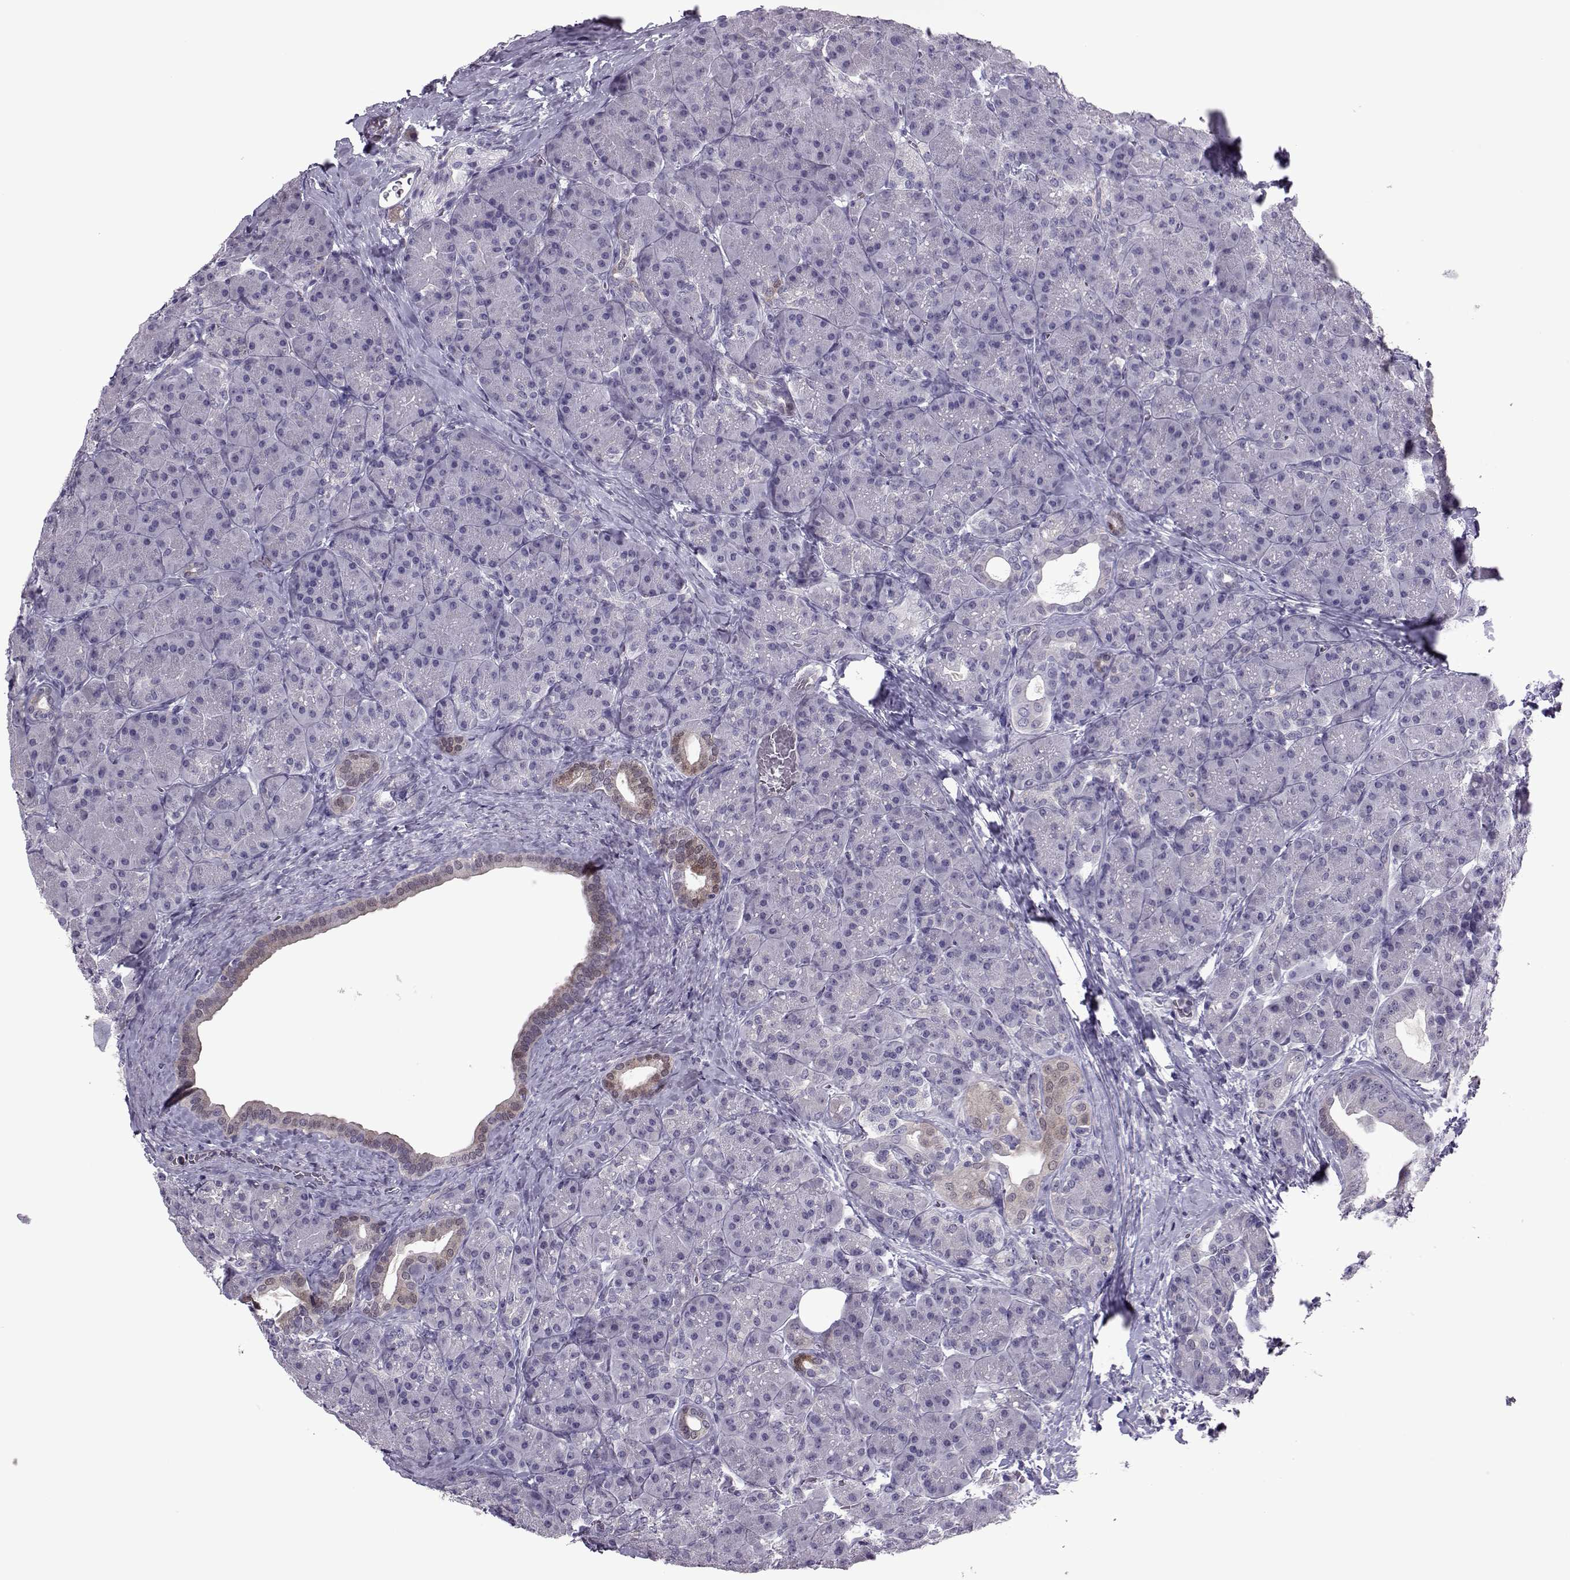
{"staining": {"intensity": "negative", "quantity": "none", "location": "none"}, "tissue": "pancreas", "cell_type": "Exocrine glandular cells", "image_type": "normal", "snomed": [{"axis": "morphology", "description": "Normal tissue, NOS"}, {"axis": "topography", "description": "Pancreas"}], "caption": "This is a micrograph of immunohistochemistry staining of unremarkable pancreas, which shows no staining in exocrine glandular cells.", "gene": "ASRGL1", "patient": {"sex": "male", "age": 57}}